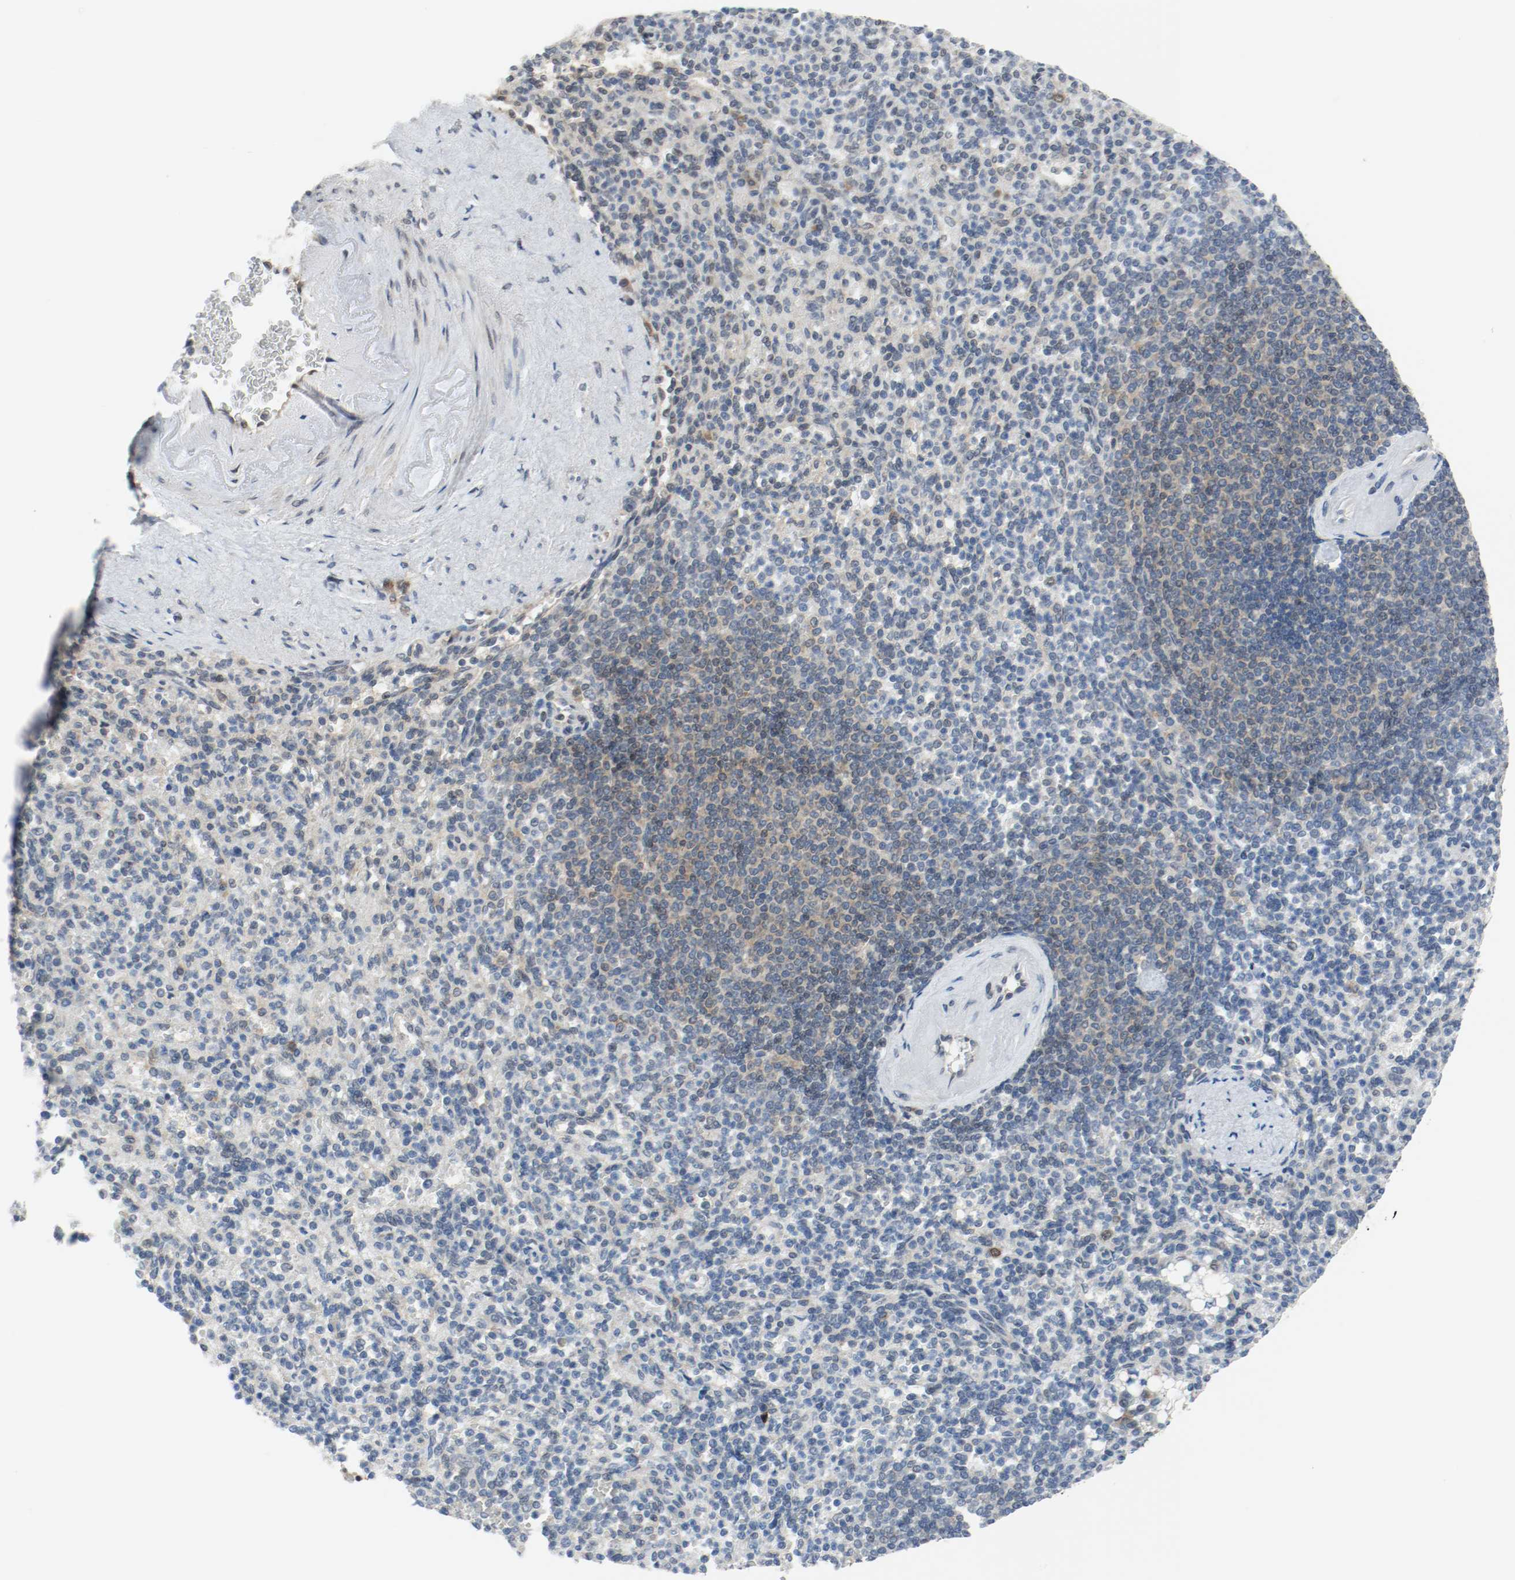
{"staining": {"intensity": "weak", "quantity": "25%-75%", "location": "cytoplasmic/membranous"}, "tissue": "spleen", "cell_type": "Cells in red pulp", "image_type": "normal", "snomed": [{"axis": "morphology", "description": "Normal tissue, NOS"}, {"axis": "topography", "description": "Spleen"}], "caption": "This is a histology image of IHC staining of unremarkable spleen, which shows weak staining in the cytoplasmic/membranous of cells in red pulp.", "gene": "PPME1", "patient": {"sex": "female", "age": 74}}